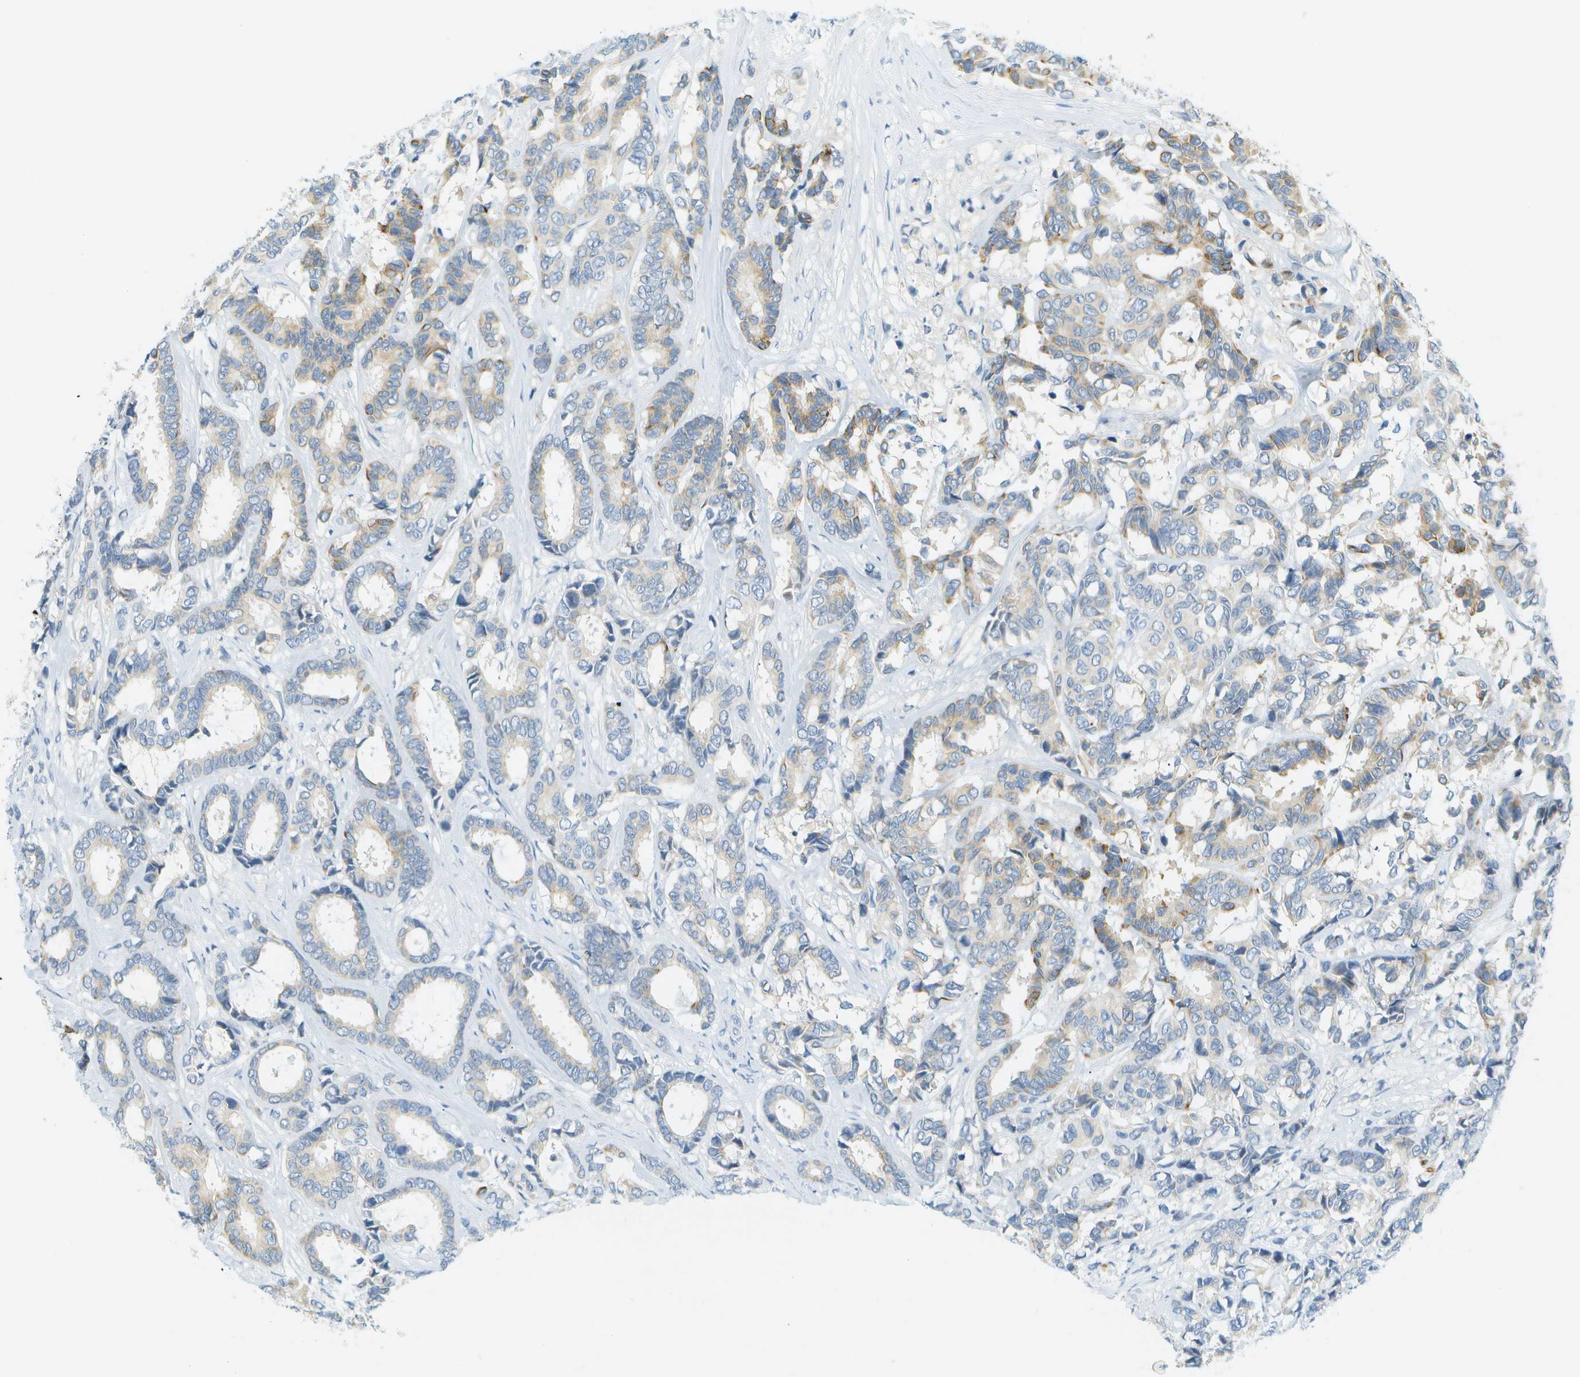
{"staining": {"intensity": "moderate", "quantity": "<25%", "location": "cytoplasmic/membranous"}, "tissue": "breast cancer", "cell_type": "Tumor cells", "image_type": "cancer", "snomed": [{"axis": "morphology", "description": "Duct carcinoma"}, {"axis": "topography", "description": "Breast"}], "caption": "The micrograph shows immunohistochemical staining of infiltrating ductal carcinoma (breast). There is moderate cytoplasmic/membranous positivity is seen in about <25% of tumor cells. The staining was performed using DAB (3,3'-diaminobenzidine), with brown indicating positive protein expression. Nuclei are stained blue with hematoxylin.", "gene": "SMYD5", "patient": {"sex": "female", "age": 87}}